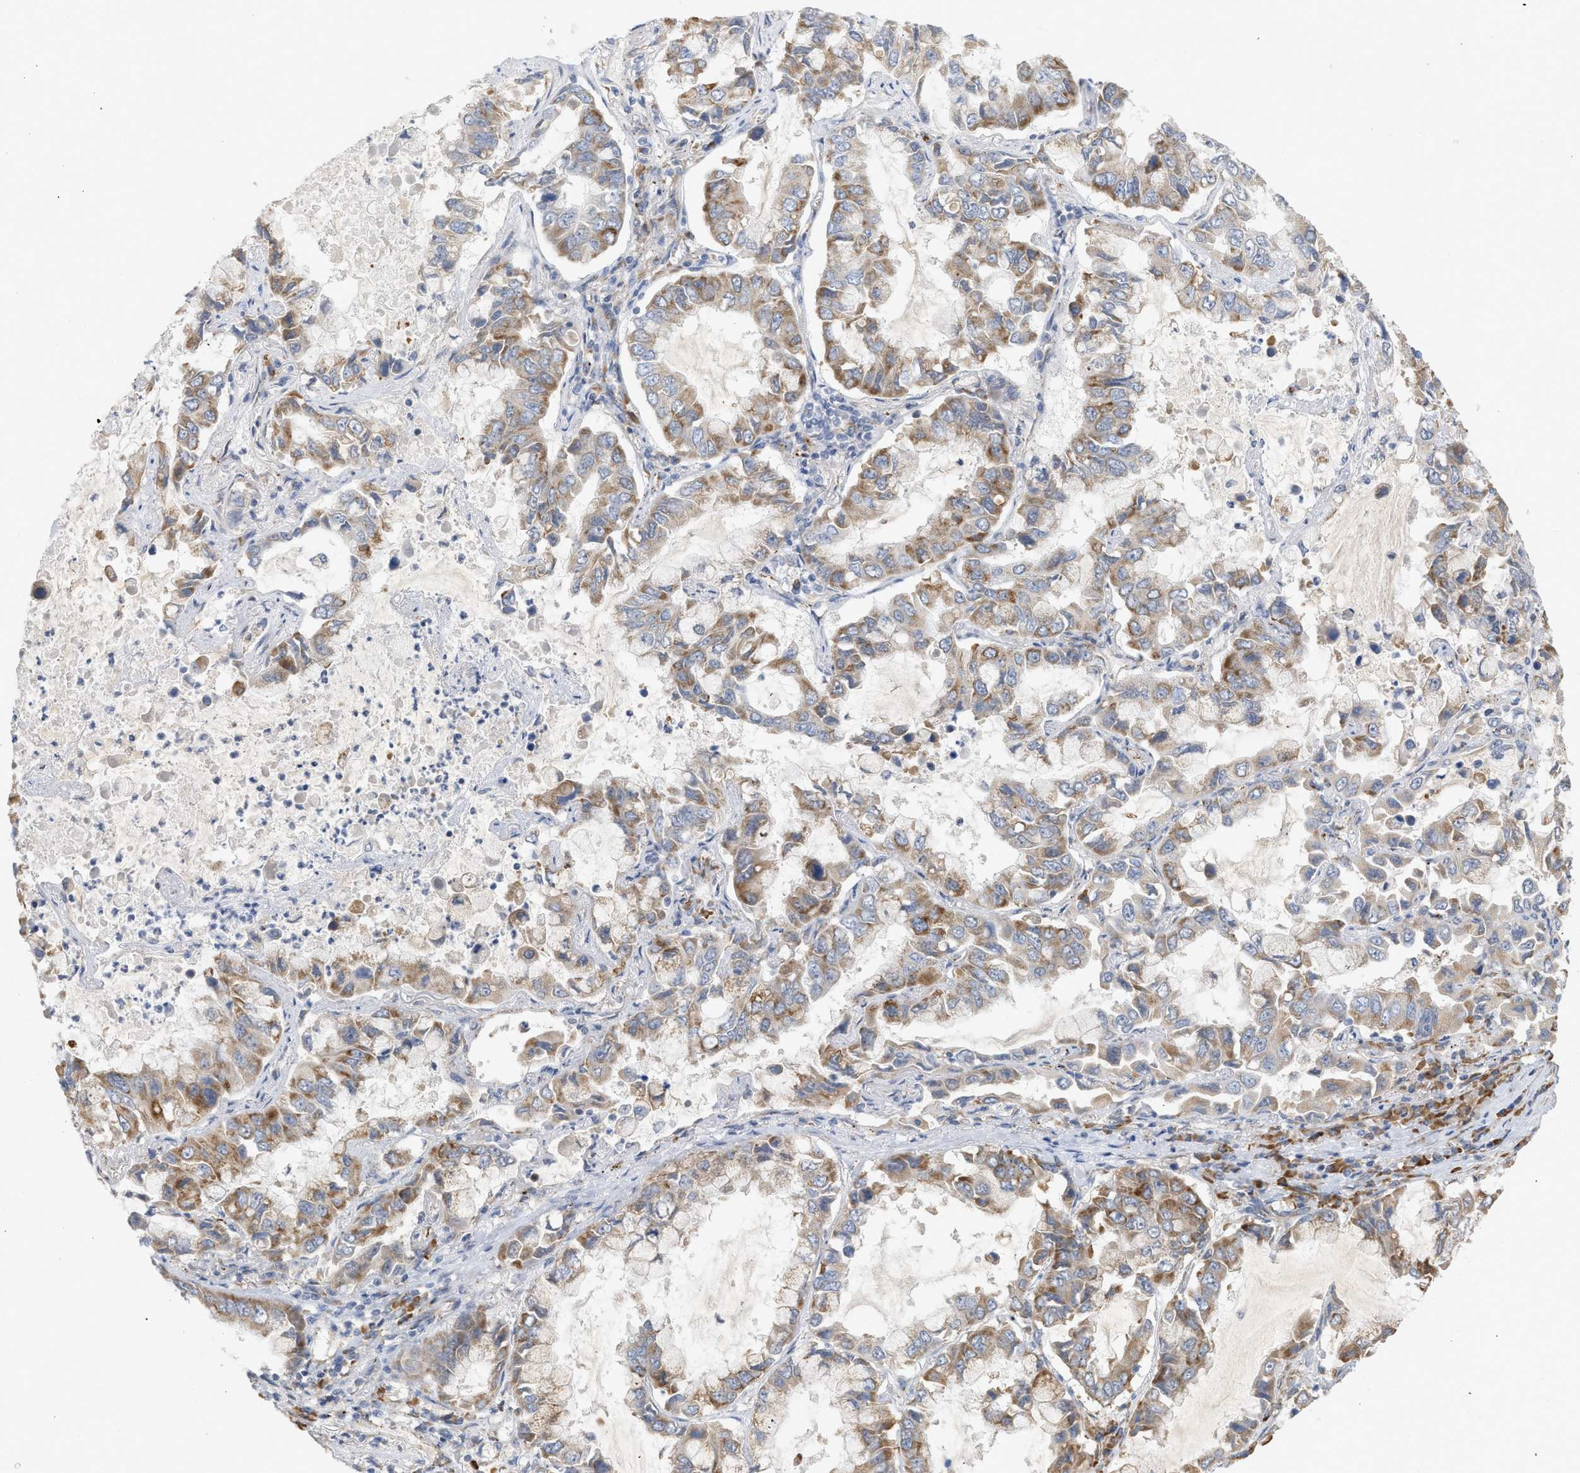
{"staining": {"intensity": "moderate", "quantity": ">75%", "location": "cytoplasmic/membranous"}, "tissue": "lung cancer", "cell_type": "Tumor cells", "image_type": "cancer", "snomed": [{"axis": "morphology", "description": "Adenocarcinoma, NOS"}, {"axis": "topography", "description": "Lung"}], "caption": "Moderate cytoplasmic/membranous protein staining is appreciated in about >75% of tumor cells in lung adenocarcinoma. (DAB (3,3'-diaminobenzidine) IHC, brown staining for protein, blue staining for nuclei).", "gene": "SVOP", "patient": {"sex": "male", "age": 64}}